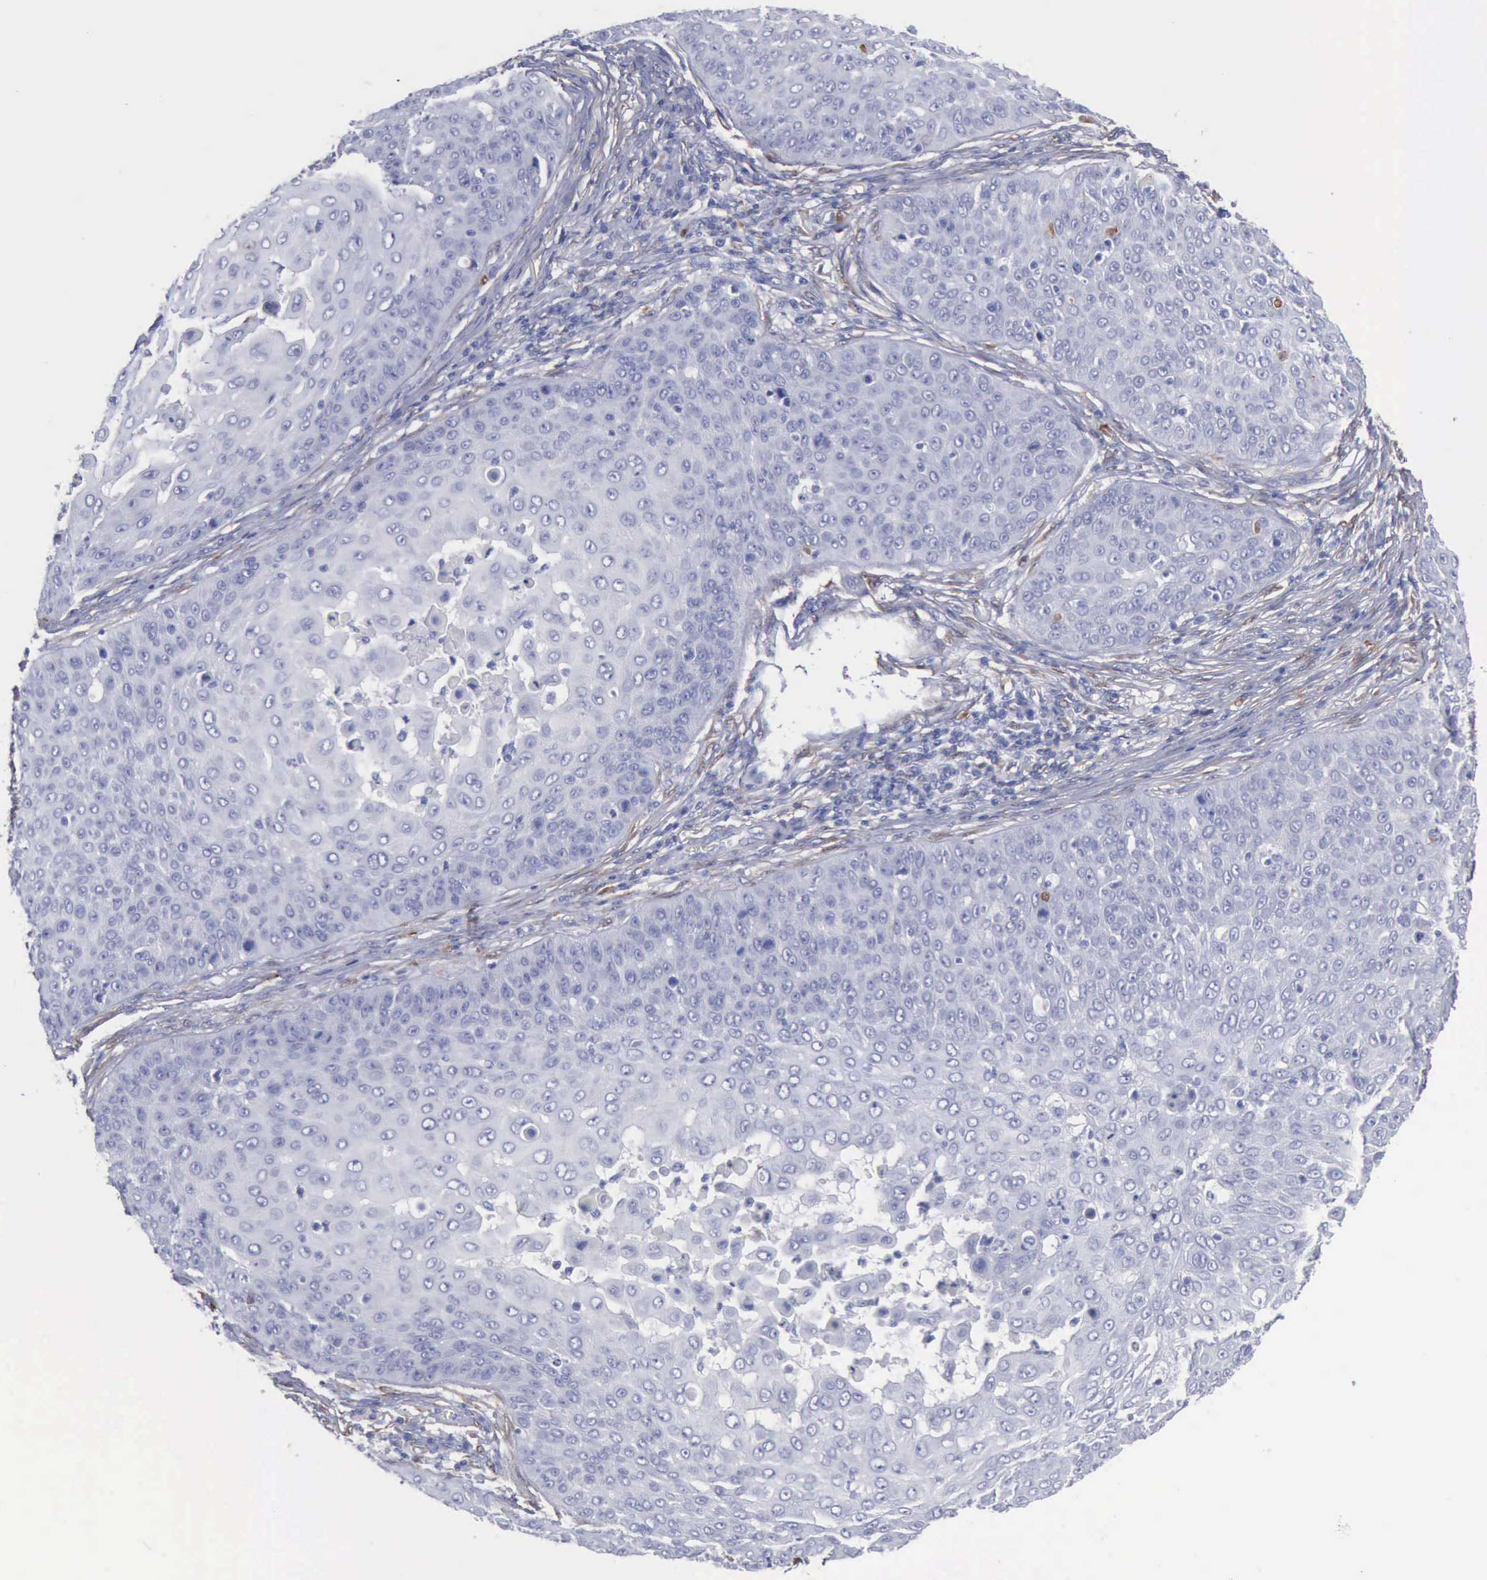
{"staining": {"intensity": "negative", "quantity": "none", "location": "none"}, "tissue": "skin cancer", "cell_type": "Tumor cells", "image_type": "cancer", "snomed": [{"axis": "morphology", "description": "Squamous cell carcinoma, NOS"}, {"axis": "topography", "description": "Skin"}], "caption": "Human skin cancer (squamous cell carcinoma) stained for a protein using immunohistochemistry shows no positivity in tumor cells.", "gene": "FHL1", "patient": {"sex": "male", "age": 82}}